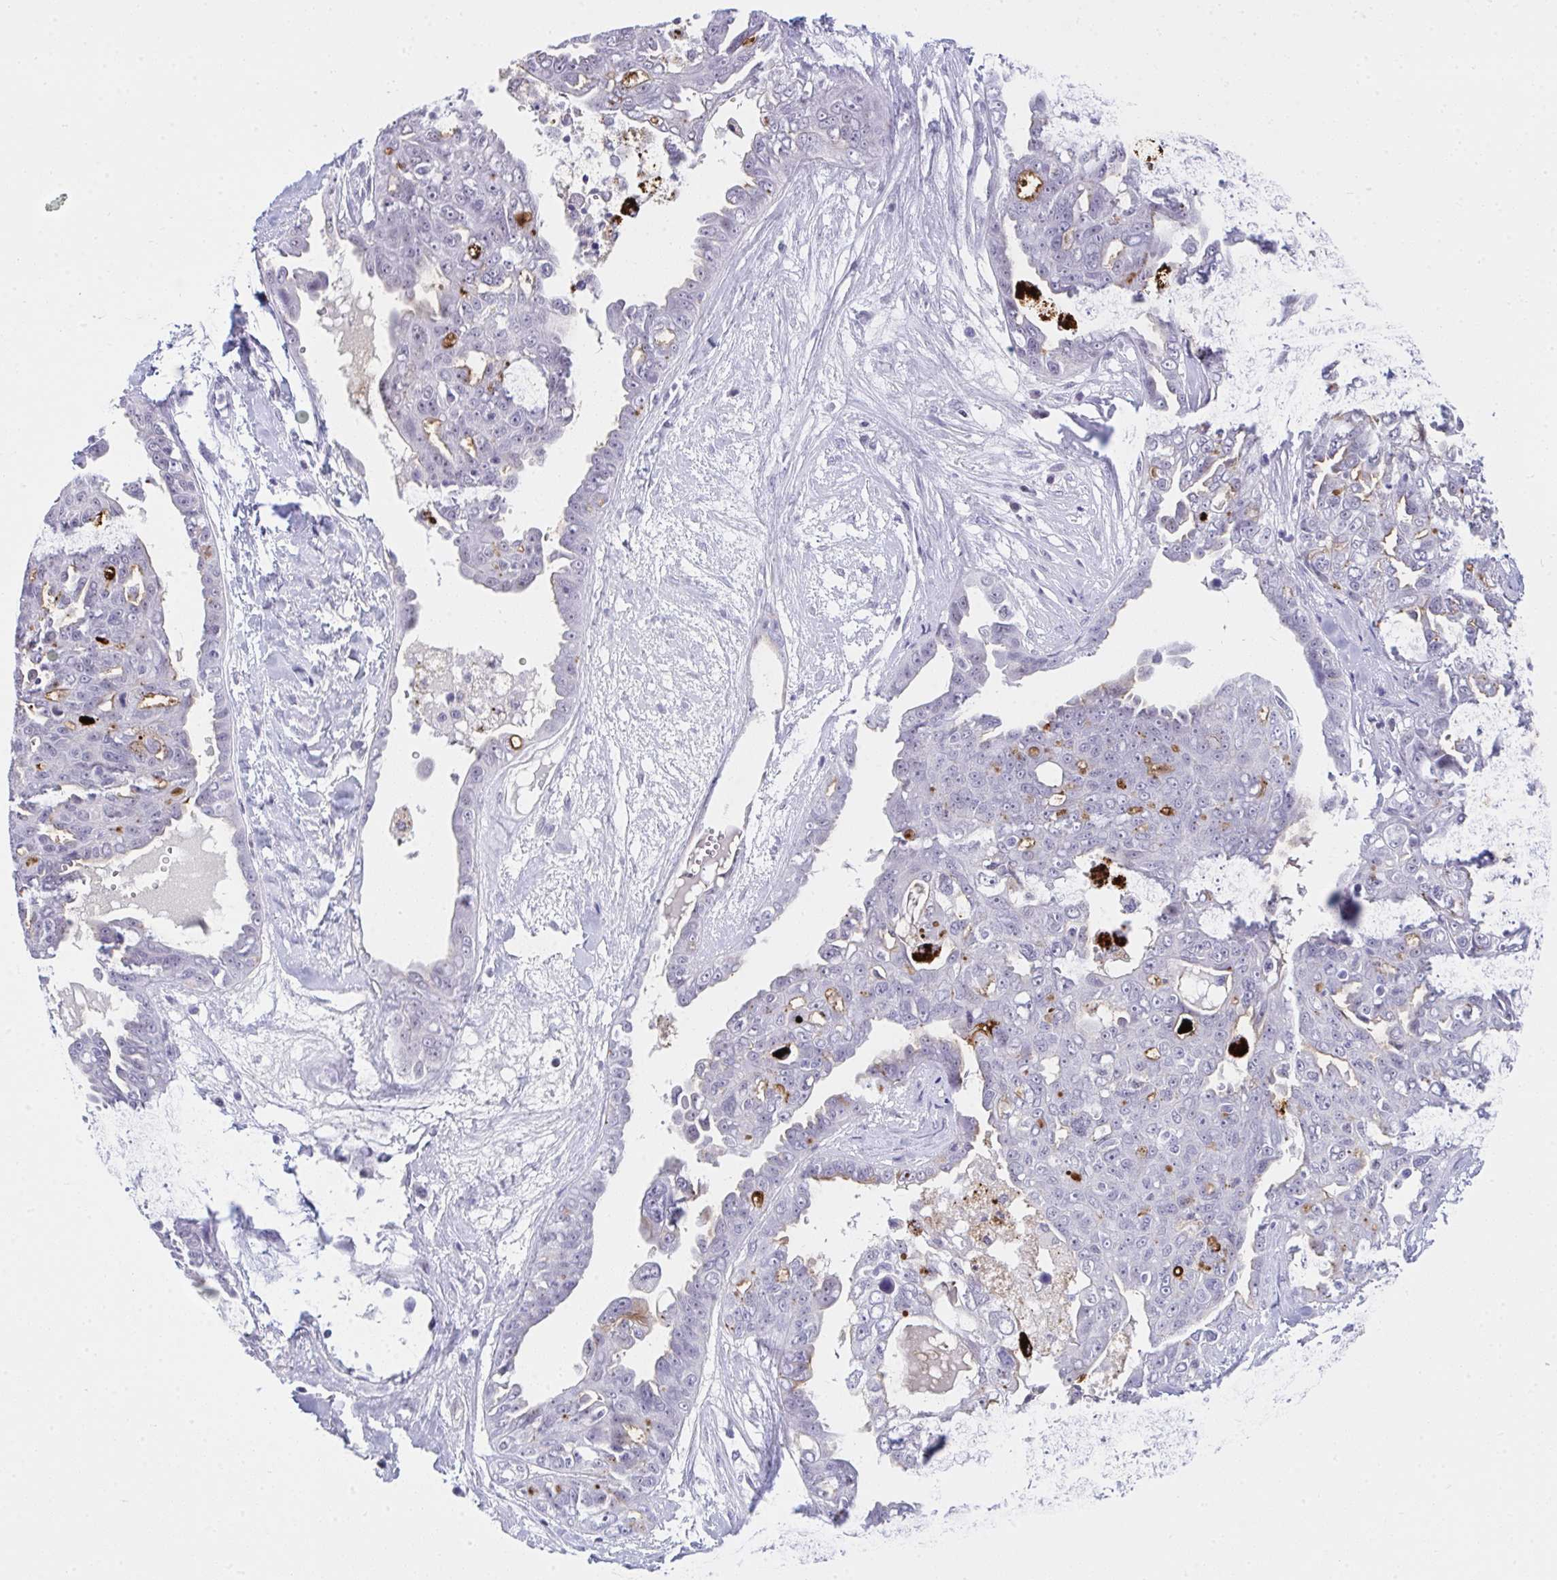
{"staining": {"intensity": "moderate", "quantity": "<25%", "location": "cytoplasmic/membranous"}, "tissue": "ovarian cancer", "cell_type": "Tumor cells", "image_type": "cancer", "snomed": [{"axis": "morphology", "description": "Carcinoma, endometroid"}, {"axis": "topography", "description": "Ovary"}], "caption": "Brown immunohistochemical staining in human ovarian cancer shows moderate cytoplasmic/membranous staining in approximately <25% of tumor cells.", "gene": "OR5F1", "patient": {"sex": "female", "age": 70}}